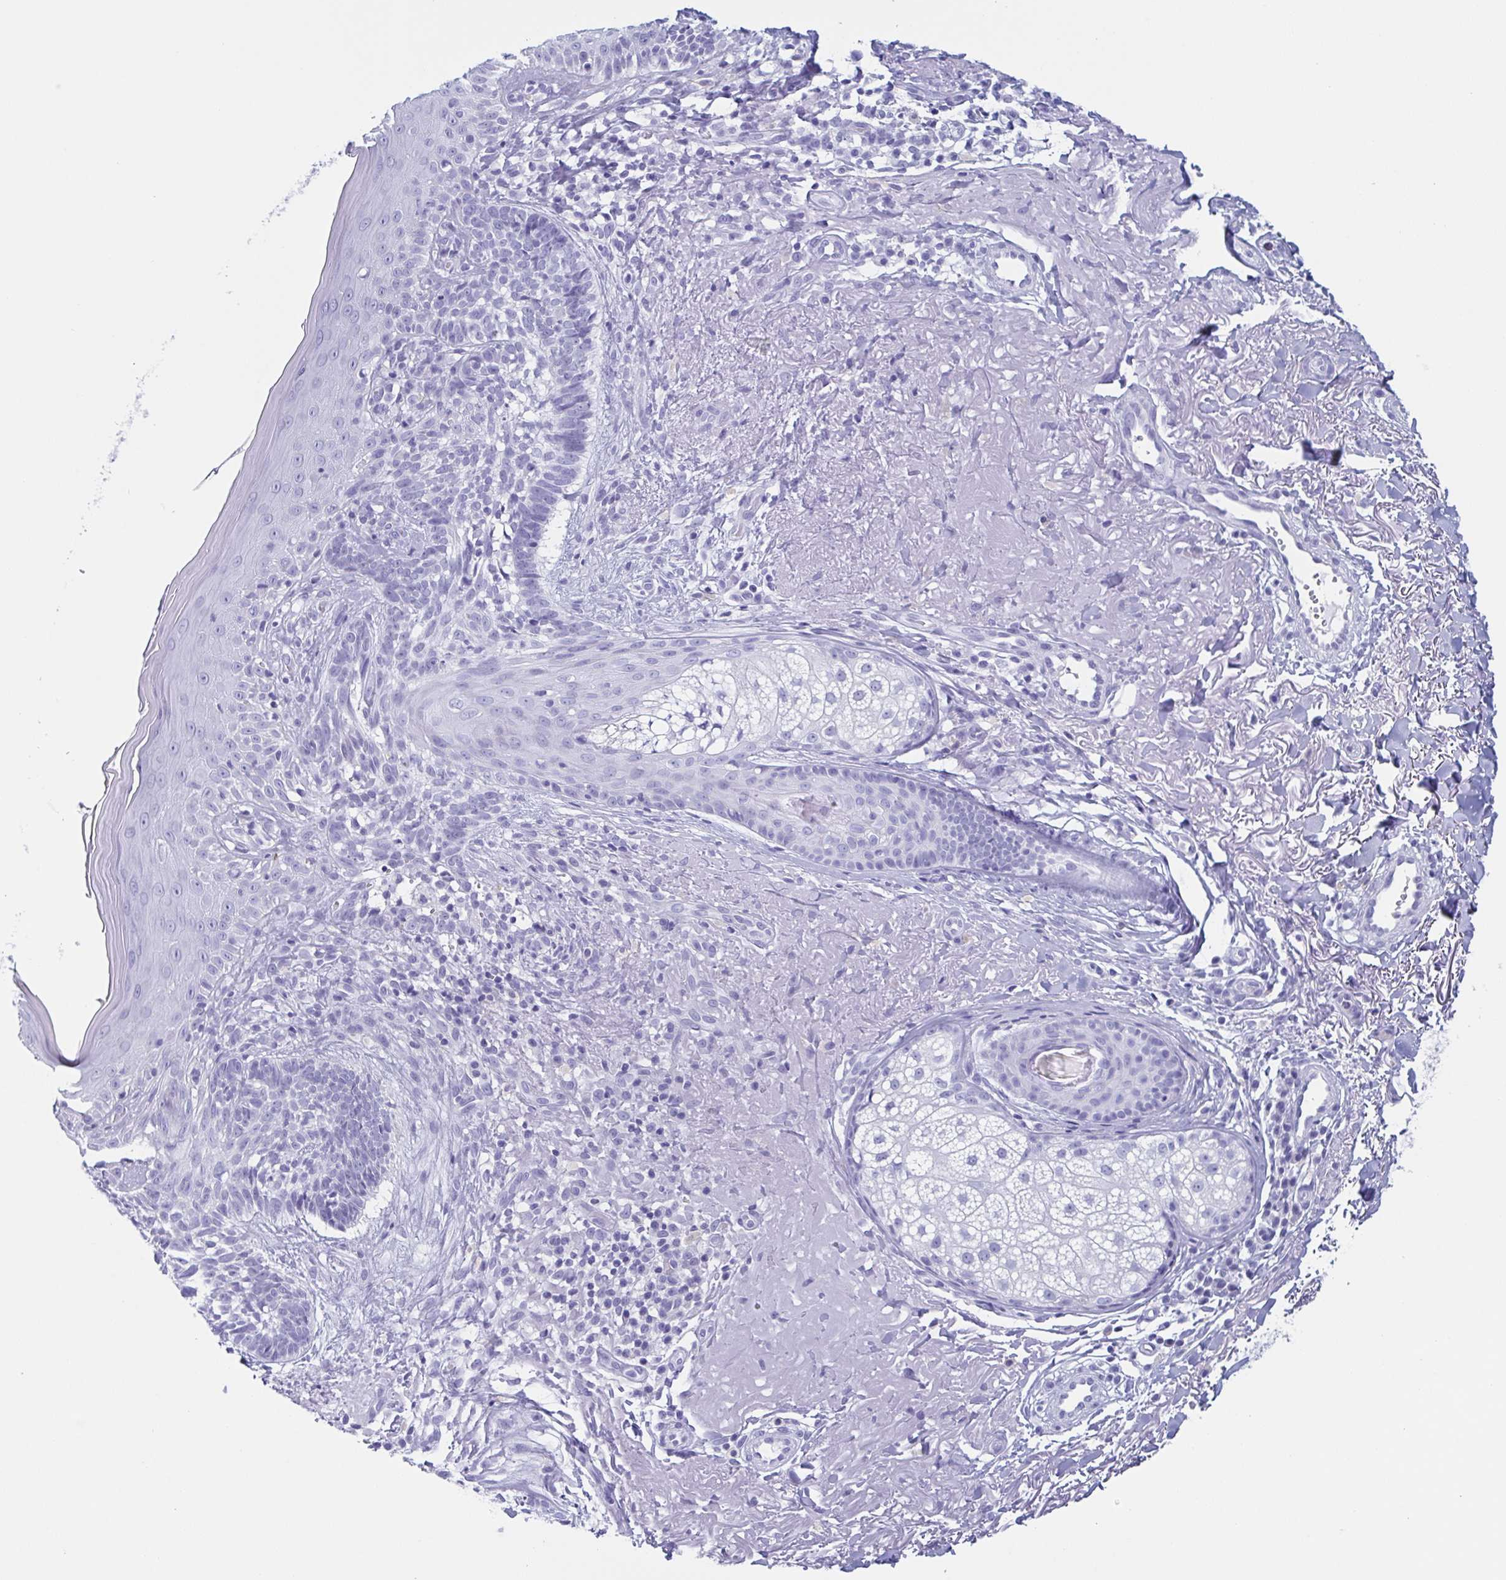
{"staining": {"intensity": "negative", "quantity": "none", "location": "none"}, "tissue": "skin cancer", "cell_type": "Tumor cells", "image_type": "cancer", "snomed": [{"axis": "morphology", "description": "Basal cell carcinoma"}, {"axis": "topography", "description": "Skin"}], "caption": "Immunohistochemistry photomicrograph of neoplastic tissue: human basal cell carcinoma (skin) stained with DAB (3,3'-diaminobenzidine) reveals no significant protein staining in tumor cells. (DAB (3,3'-diaminobenzidine) immunohistochemistry, high magnification).", "gene": "LYRM2", "patient": {"sex": "male", "age": 65}}